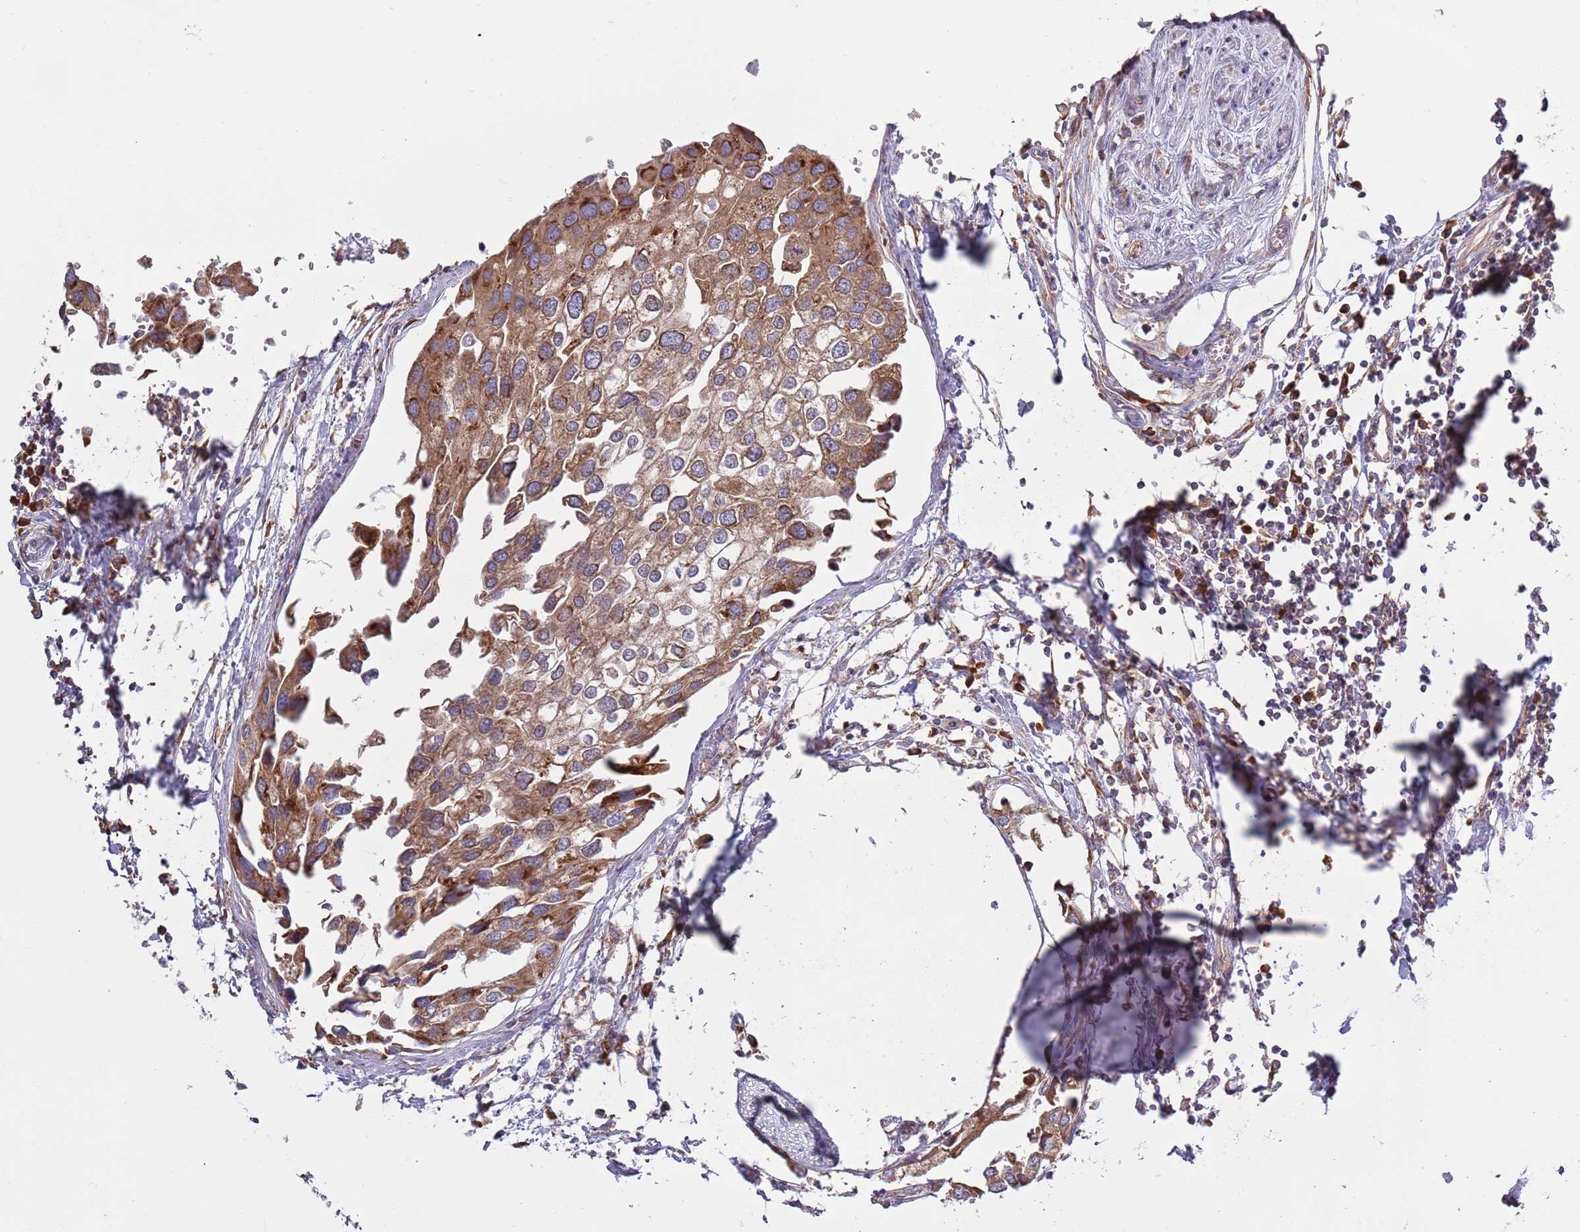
{"staining": {"intensity": "moderate", "quantity": ">75%", "location": "cytoplasmic/membranous"}, "tissue": "urothelial cancer", "cell_type": "Tumor cells", "image_type": "cancer", "snomed": [{"axis": "morphology", "description": "Urothelial carcinoma, High grade"}, {"axis": "topography", "description": "Urinary bladder"}], "caption": "A brown stain highlights moderate cytoplasmic/membranous expression of a protein in human high-grade urothelial carcinoma tumor cells. The staining is performed using DAB brown chromogen to label protein expression. The nuclei are counter-stained blue using hematoxylin.", "gene": "RPL17-C18orf32", "patient": {"sex": "male", "age": 64}}